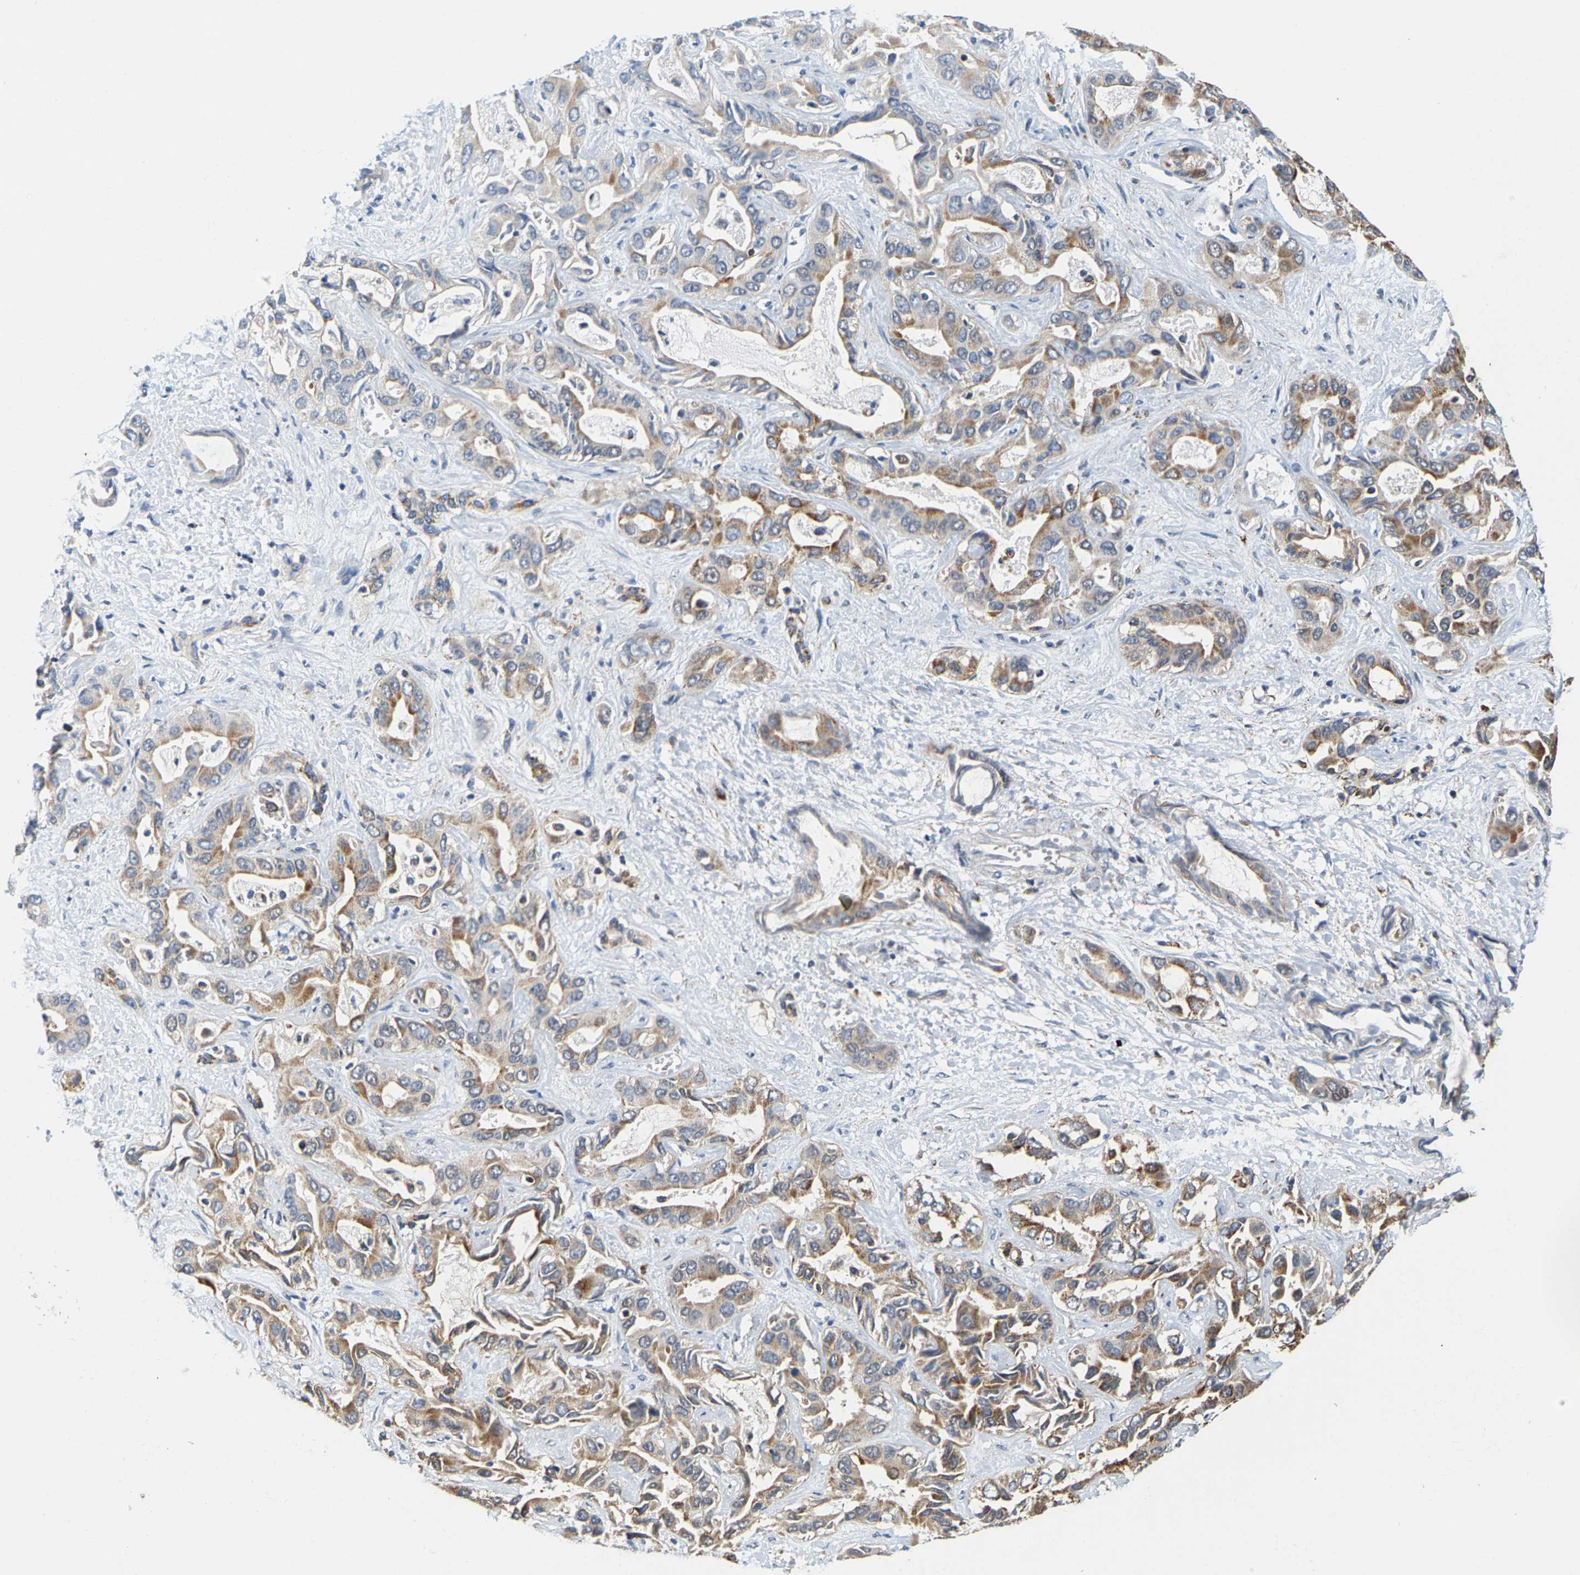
{"staining": {"intensity": "moderate", "quantity": ">75%", "location": "cytoplasmic/membranous"}, "tissue": "liver cancer", "cell_type": "Tumor cells", "image_type": "cancer", "snomed": [{"axis": "morphology", "description": "Cholangiocarcinoma"}, {"axis": "topography", "description": "Liver"}], "caption": "DAB immunohistochemical staining of cholangiocarcinoma (liver) reveals moderate cytoplasmic/membranous protein positivity in approximately >75% of tumor cells.", "gene": "SHMT2", "patient": {"sex": "female", "age": 52}}